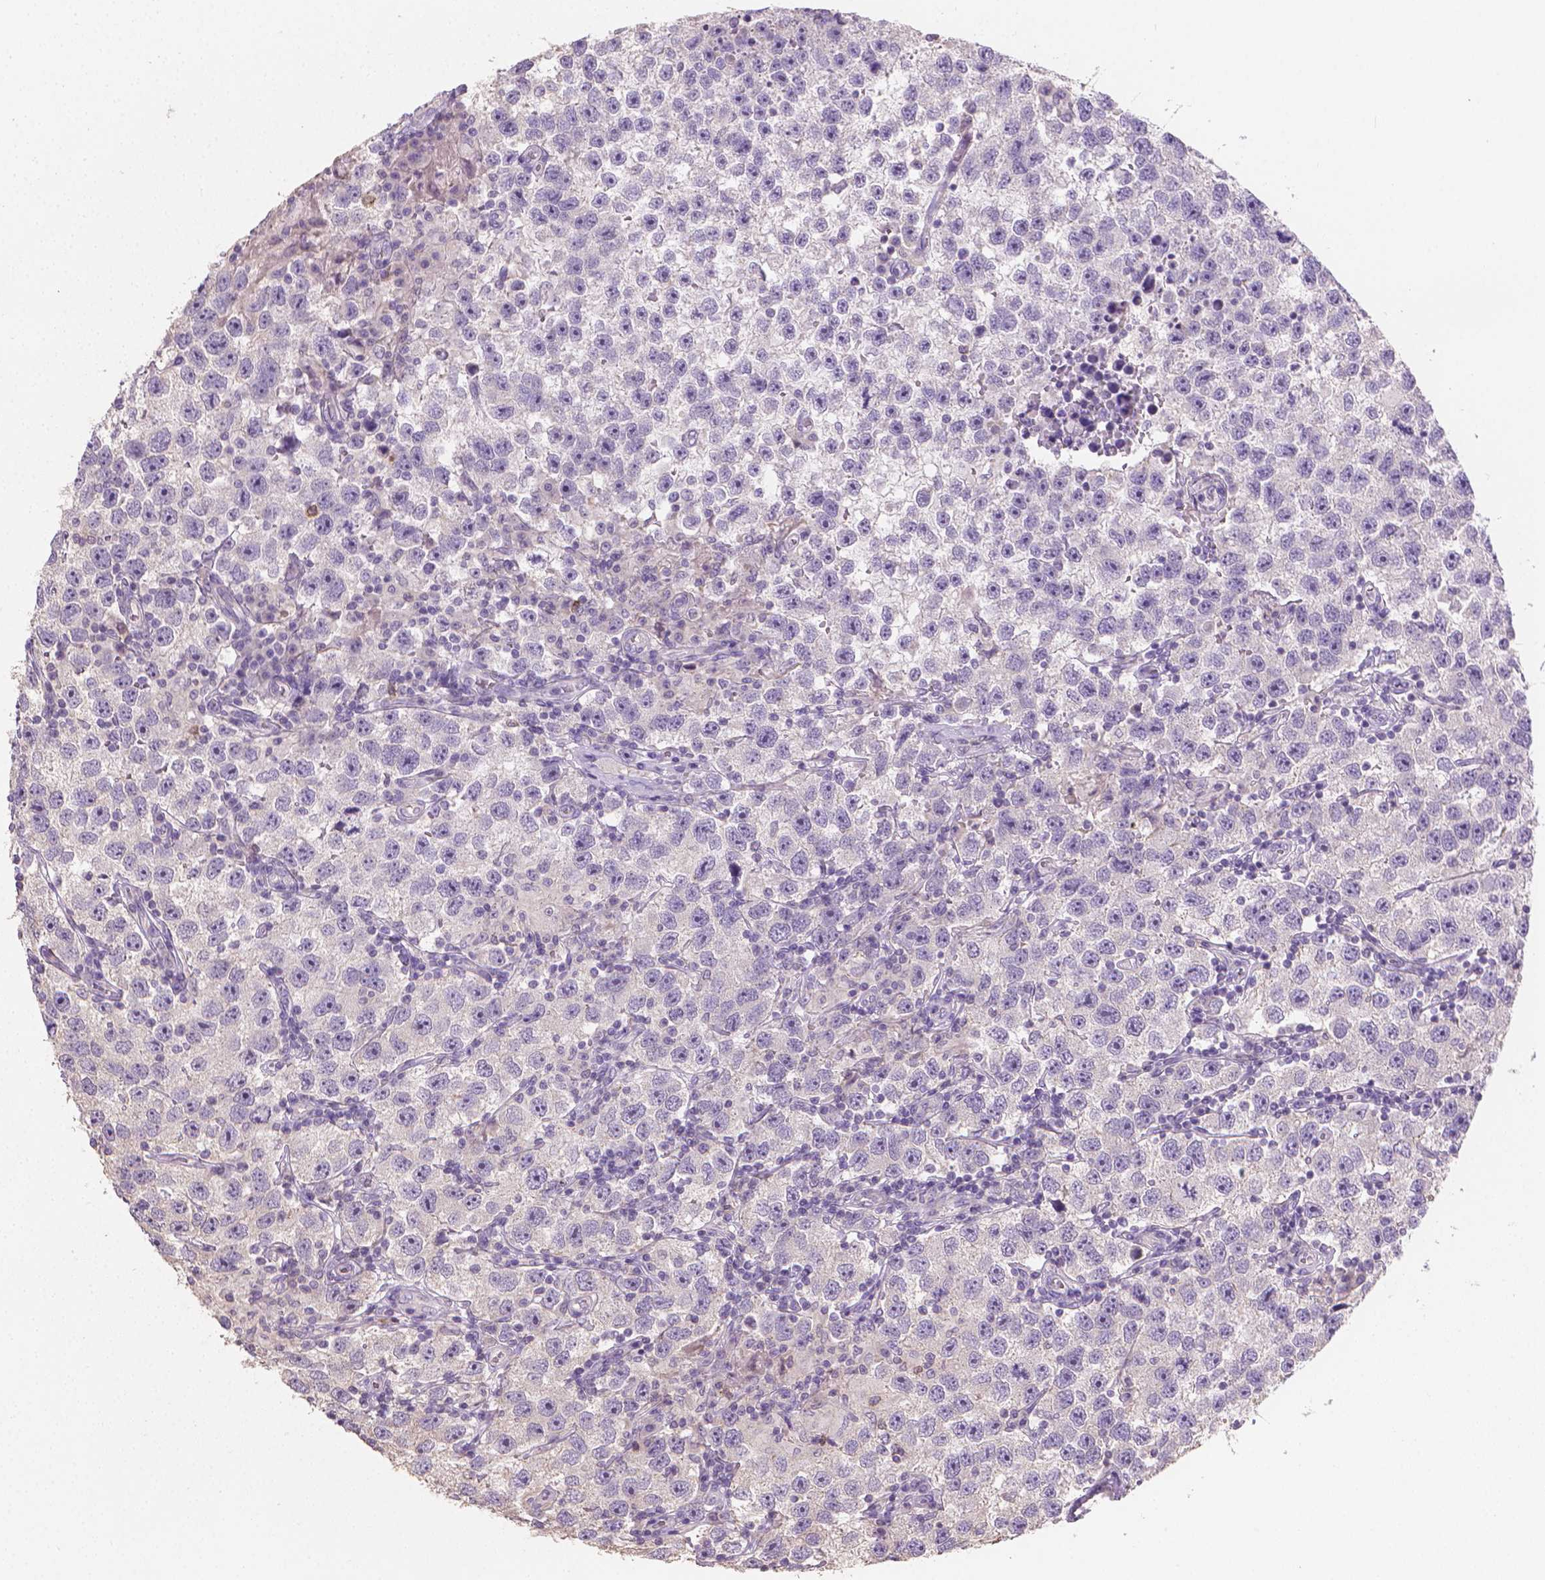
{"staining": {"intensity": "negative", "quantity": "none", "location": "none"}, "tissue": "testis cancer", "cell_type": "Tumor cells", "image_type": "cancer", "snomed": [{"axis": "morphology", "description": "Seminoma, NOS"}, {"axis": "topography", "description": "Testis"}], "caption": "Tumor cells show no significant staining in testis cancer.", "gene": "CATIP", "patient": {"sex": "male", "age": 26}}